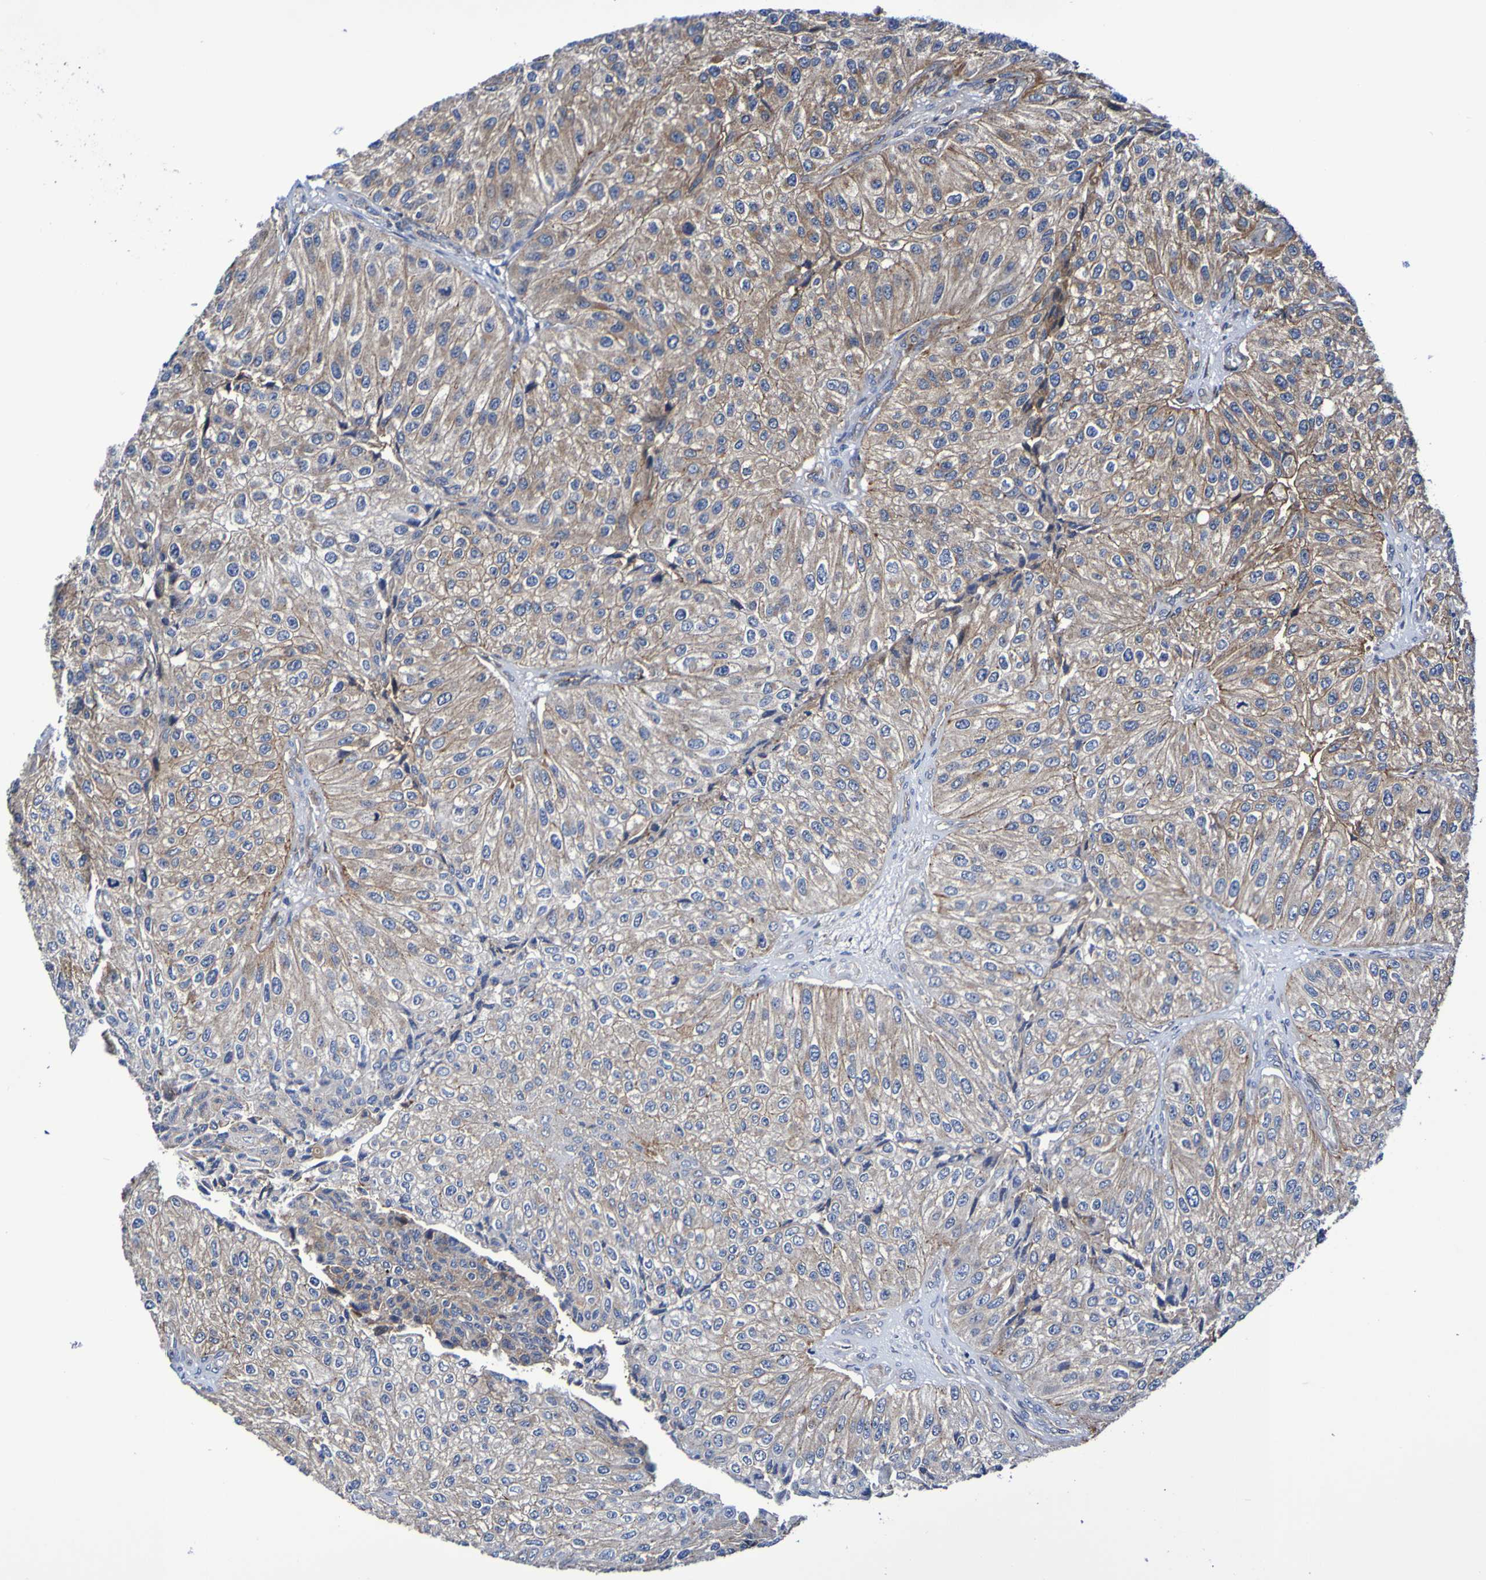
{"staining": {"intensity": "weak", "quantity": ">75%", "location": "cytoplasmic/membranous"}, "tissue": "urothelial cancer", "cell_type": "Tumor cells", "image_type": "cancer", "snomed": [{"axis": "morphology", "description": "Urothelial carcinoma, High grade"}, {"axis": "topography", "description": "Kidney"}, {"axis": "topography", "description": "Urinary bladder"}], "caption": "Weak cytoplasmic/membranous expression is identified in about >75% of tumor cells in urothelial cancer. The staining was performed using DAB (3,3'-diaminobenzidine) to visualize the protein expression in brown, while the nuclei were stained in blue with hematoxylin (Magnification: 20x).", "gene": "GJB1", "patient": {"sex": "male", "age": 77}}